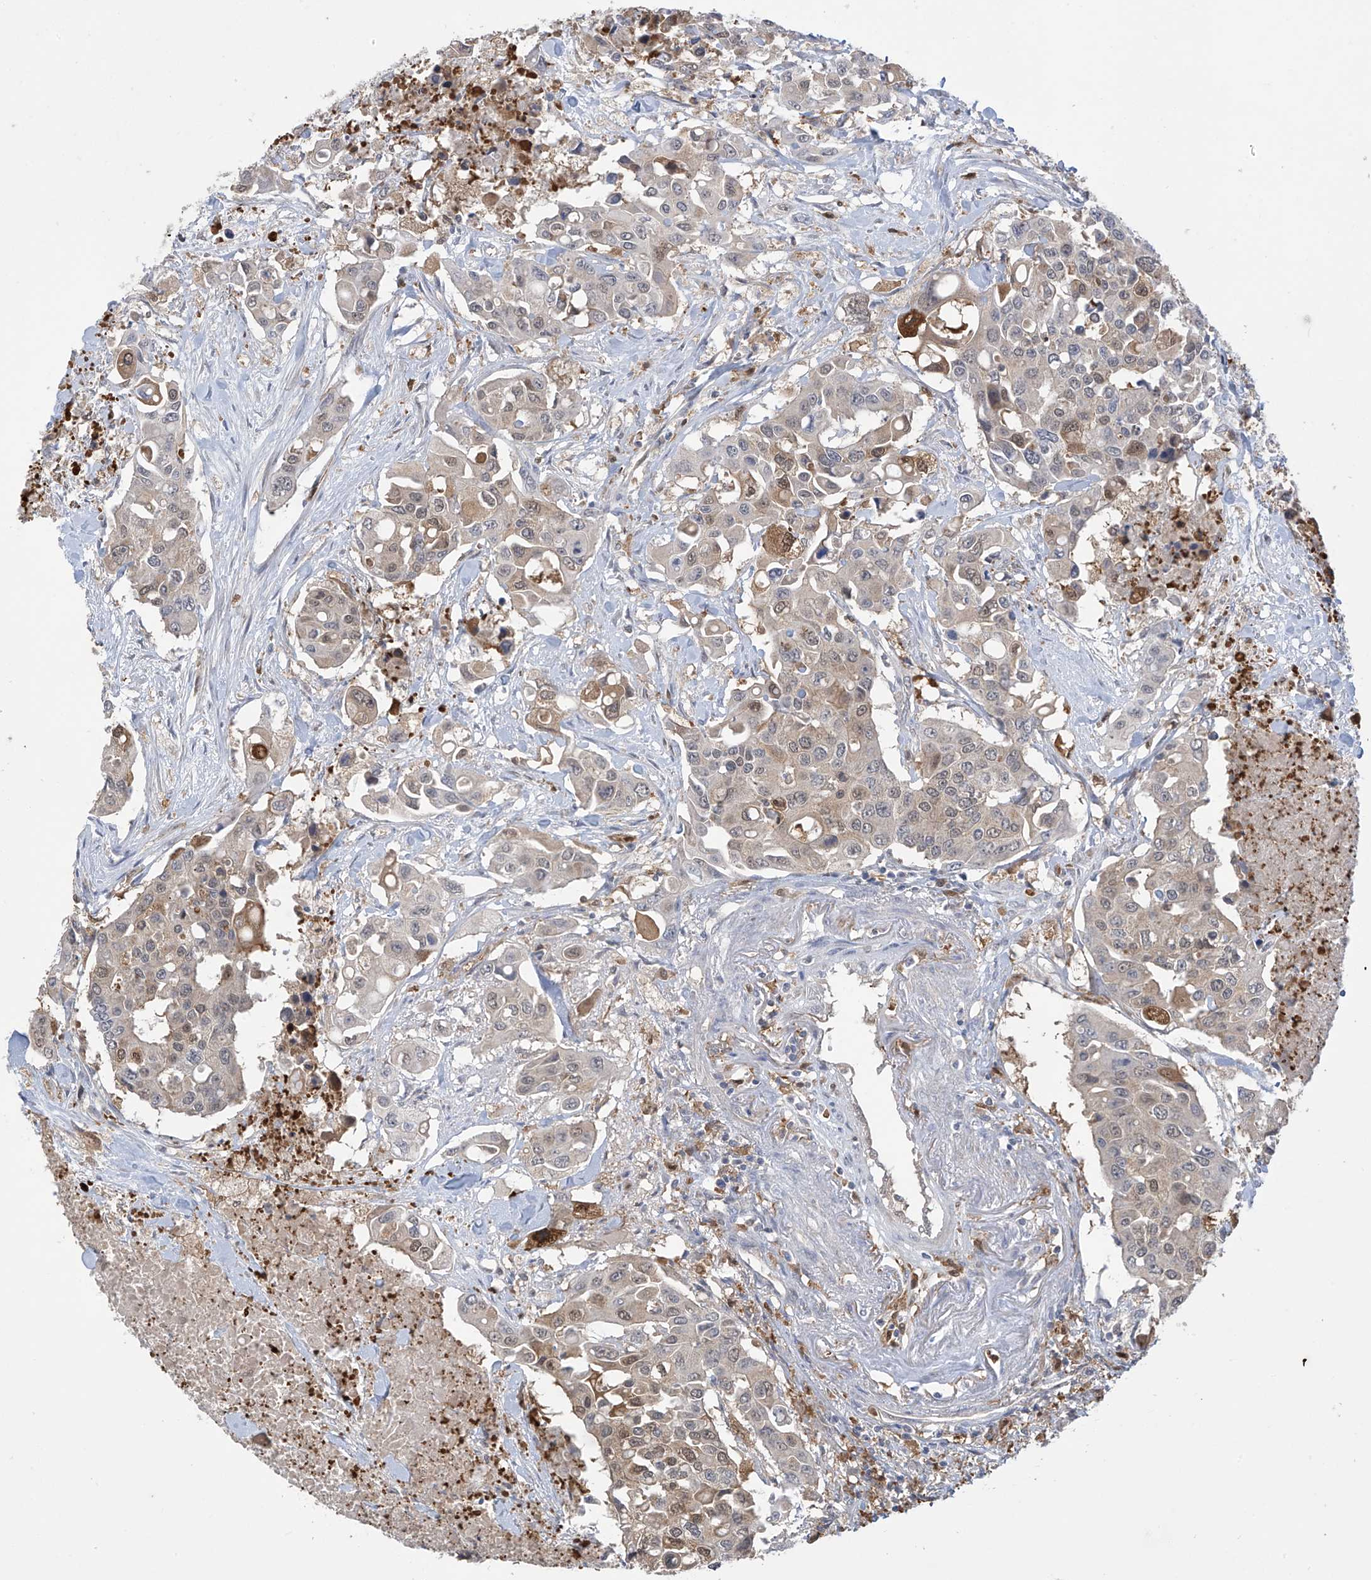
{"staining": {"intensity": "weak", "quantity": ">75%", "location": "cytoplasmic/membranous,nuclear"}, "tissue": "colorectal cancer", "cell_type": "Tumor cells", "image_type": "cancer", "snomed": [{"axis": "morphology", "description": "Adenocarcinoma, NOS"}, {"axis": "topography", "description": "Colon"}], "caption": "Immunohistochemical staining of colorectal cancer demonstrates low levels of weak cytoplasmic/membranous and nuclear positivity in approximately >75% of tumor cells.", "gene": "IDH1", "patient": {"sex": "male", "age": 77}}